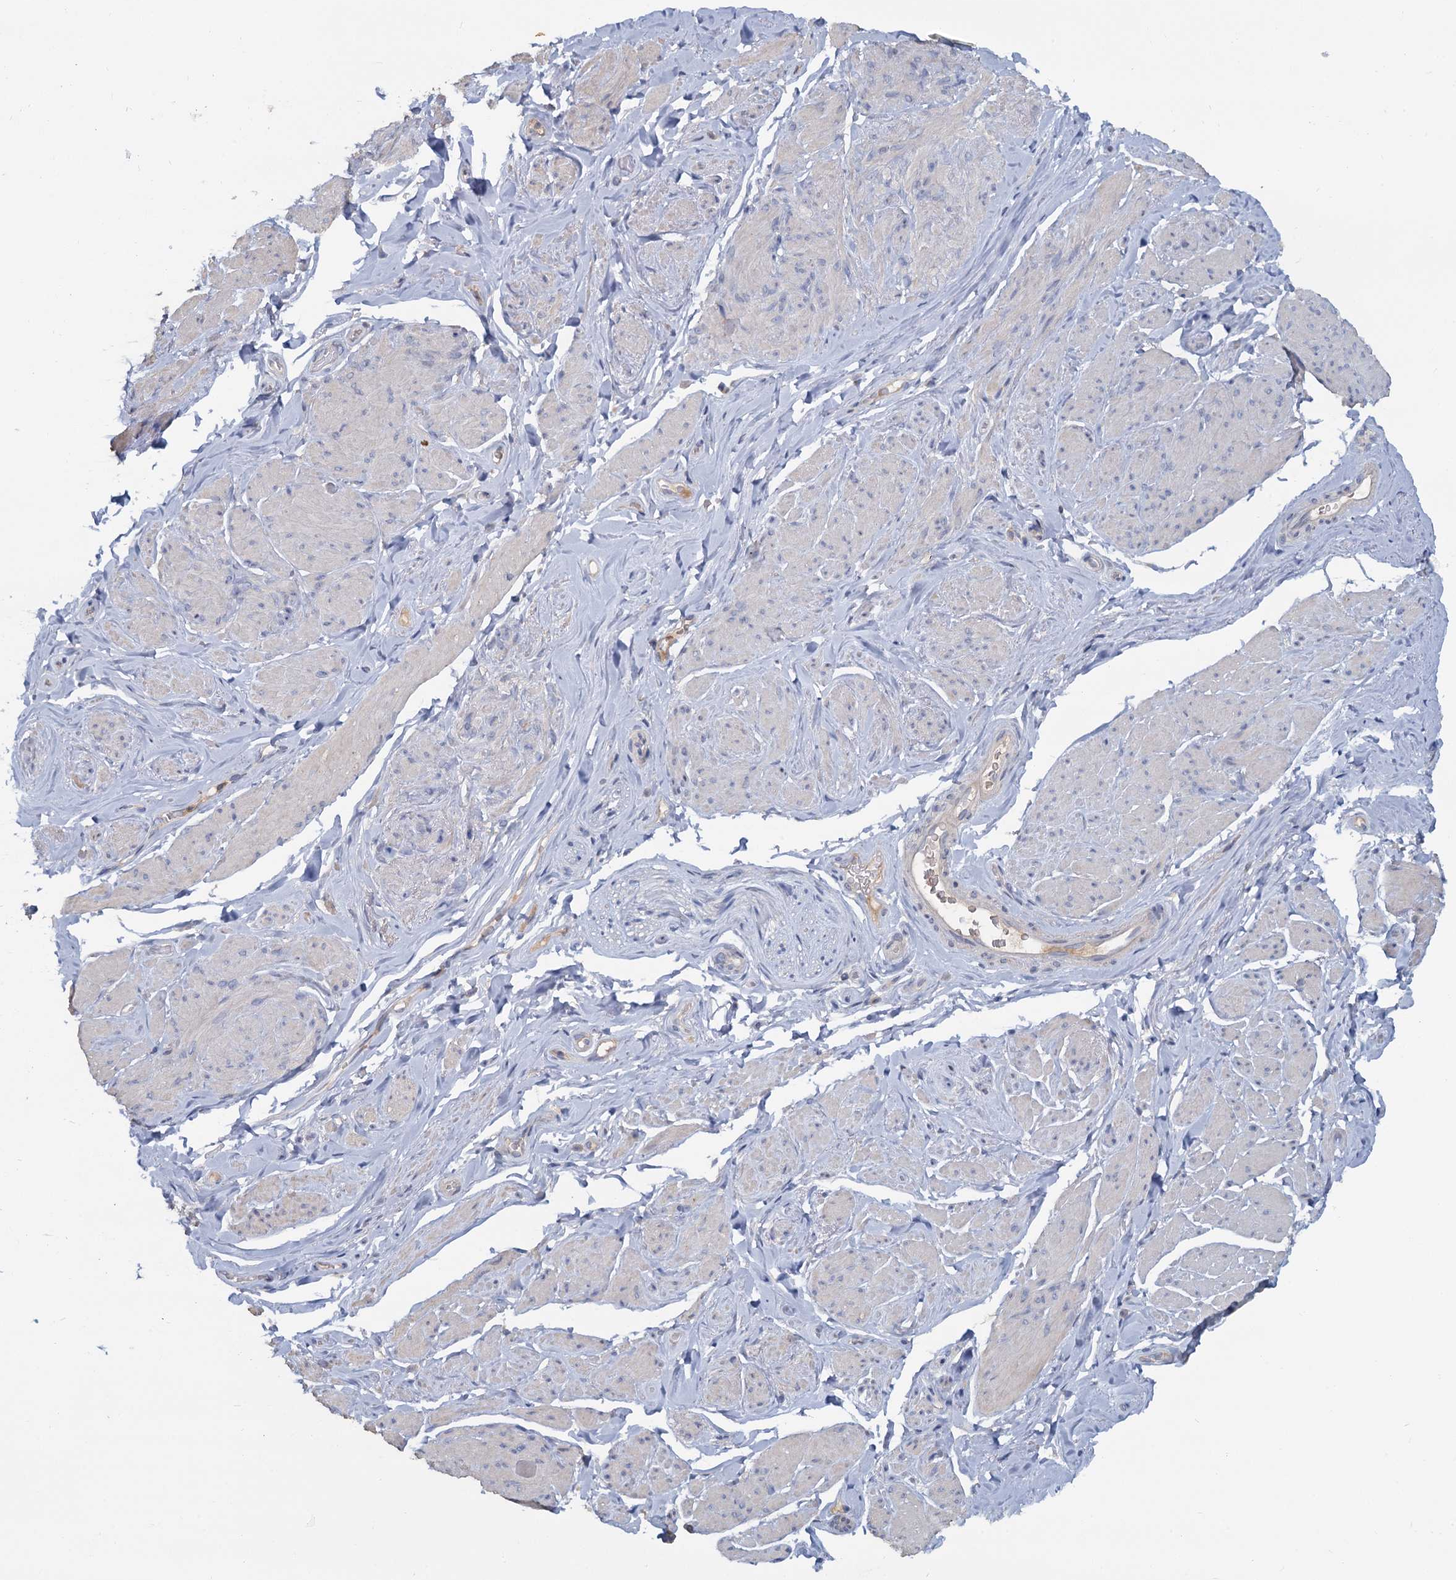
{"staining": {"intensity": "negative", "quantity": "none", "location": "none"}, "tissue": "smooth muscle", "cell_type": "Smooth muscle cells", "image_type": "normal", "snomed": [{"axis": "morphology", "description": "Normal tissue, NOS"}, {"axis": "topography", "description": "Smooth muscle"}, {"axis": "topography", "description": "Peripheral nerve tissue"}], "caption": "This is an immunohistochemistry histopathology image of unremarkable human smooth muscle. There is no expression in smooth muscle cells.", "gene": "ACSM3", "patient": {"sex": "male", "age": 69}}